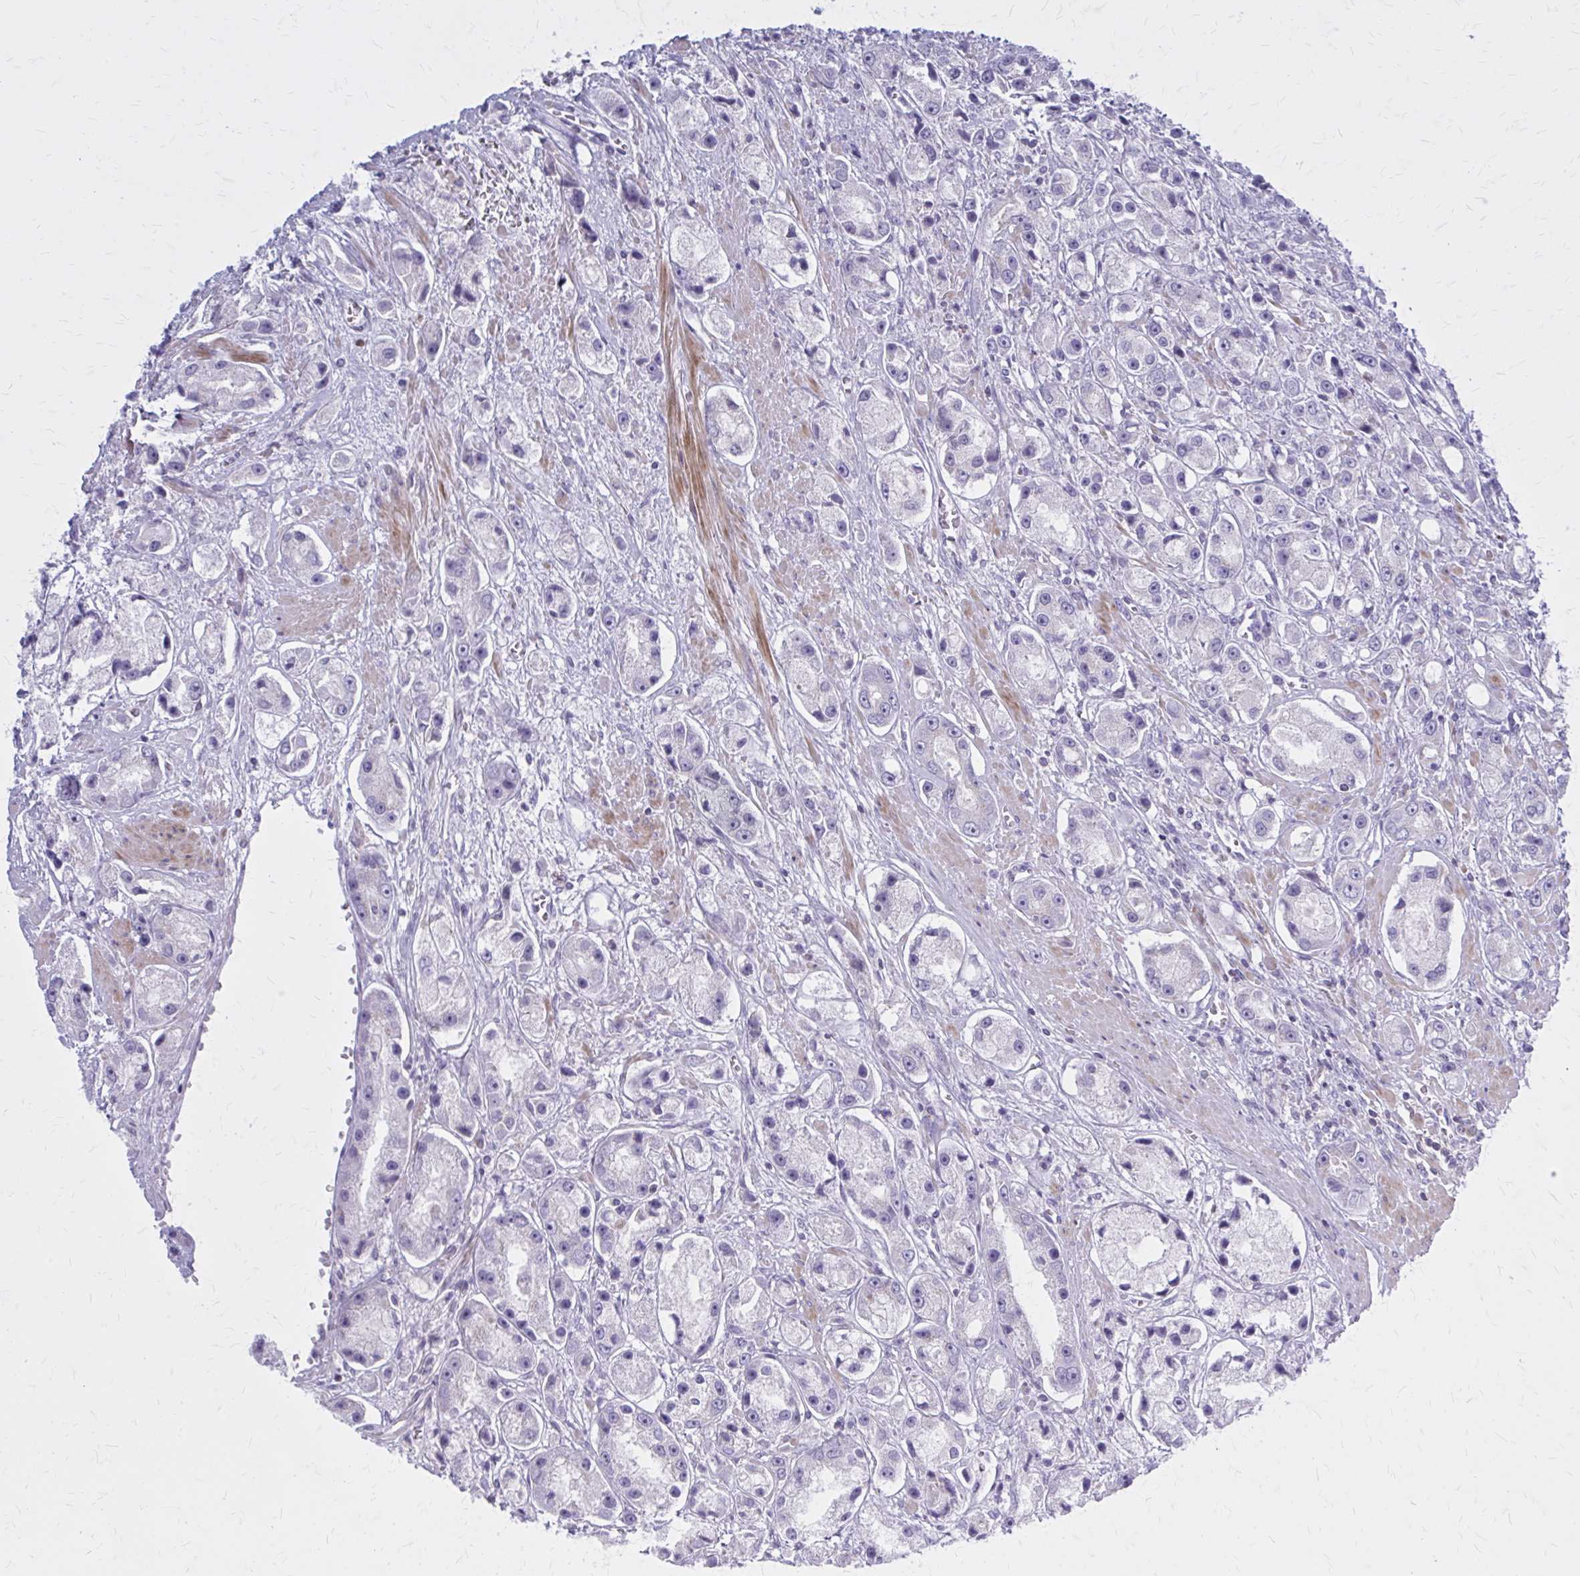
{"staining": {"intensity": "negative", "quantity": "none", "location": "none"}, "tissue": "prostate cancer", "cell_type": "Tumor cells", "image_type": "cancer", "snomed": [{"axis": "morphology", "description": "Adenocarcinoma, High grade"}, {"axis": "topography", "description": "Prostate"}], "caption": "High magnification brightfield microscopy of high-grade adenocarcinoma (prostate) stained with DAB (brown) and counterstained with hematoxylin (blue): tumor cells show no significant staining. The staining was performed using DAB to visualize the protein expression in brown, while the nuclei were stained in blue with hematoxylin (Magnification: 20x).", "gene": "PITPNM1", "patient": {"sex": "male", "age": 67}}